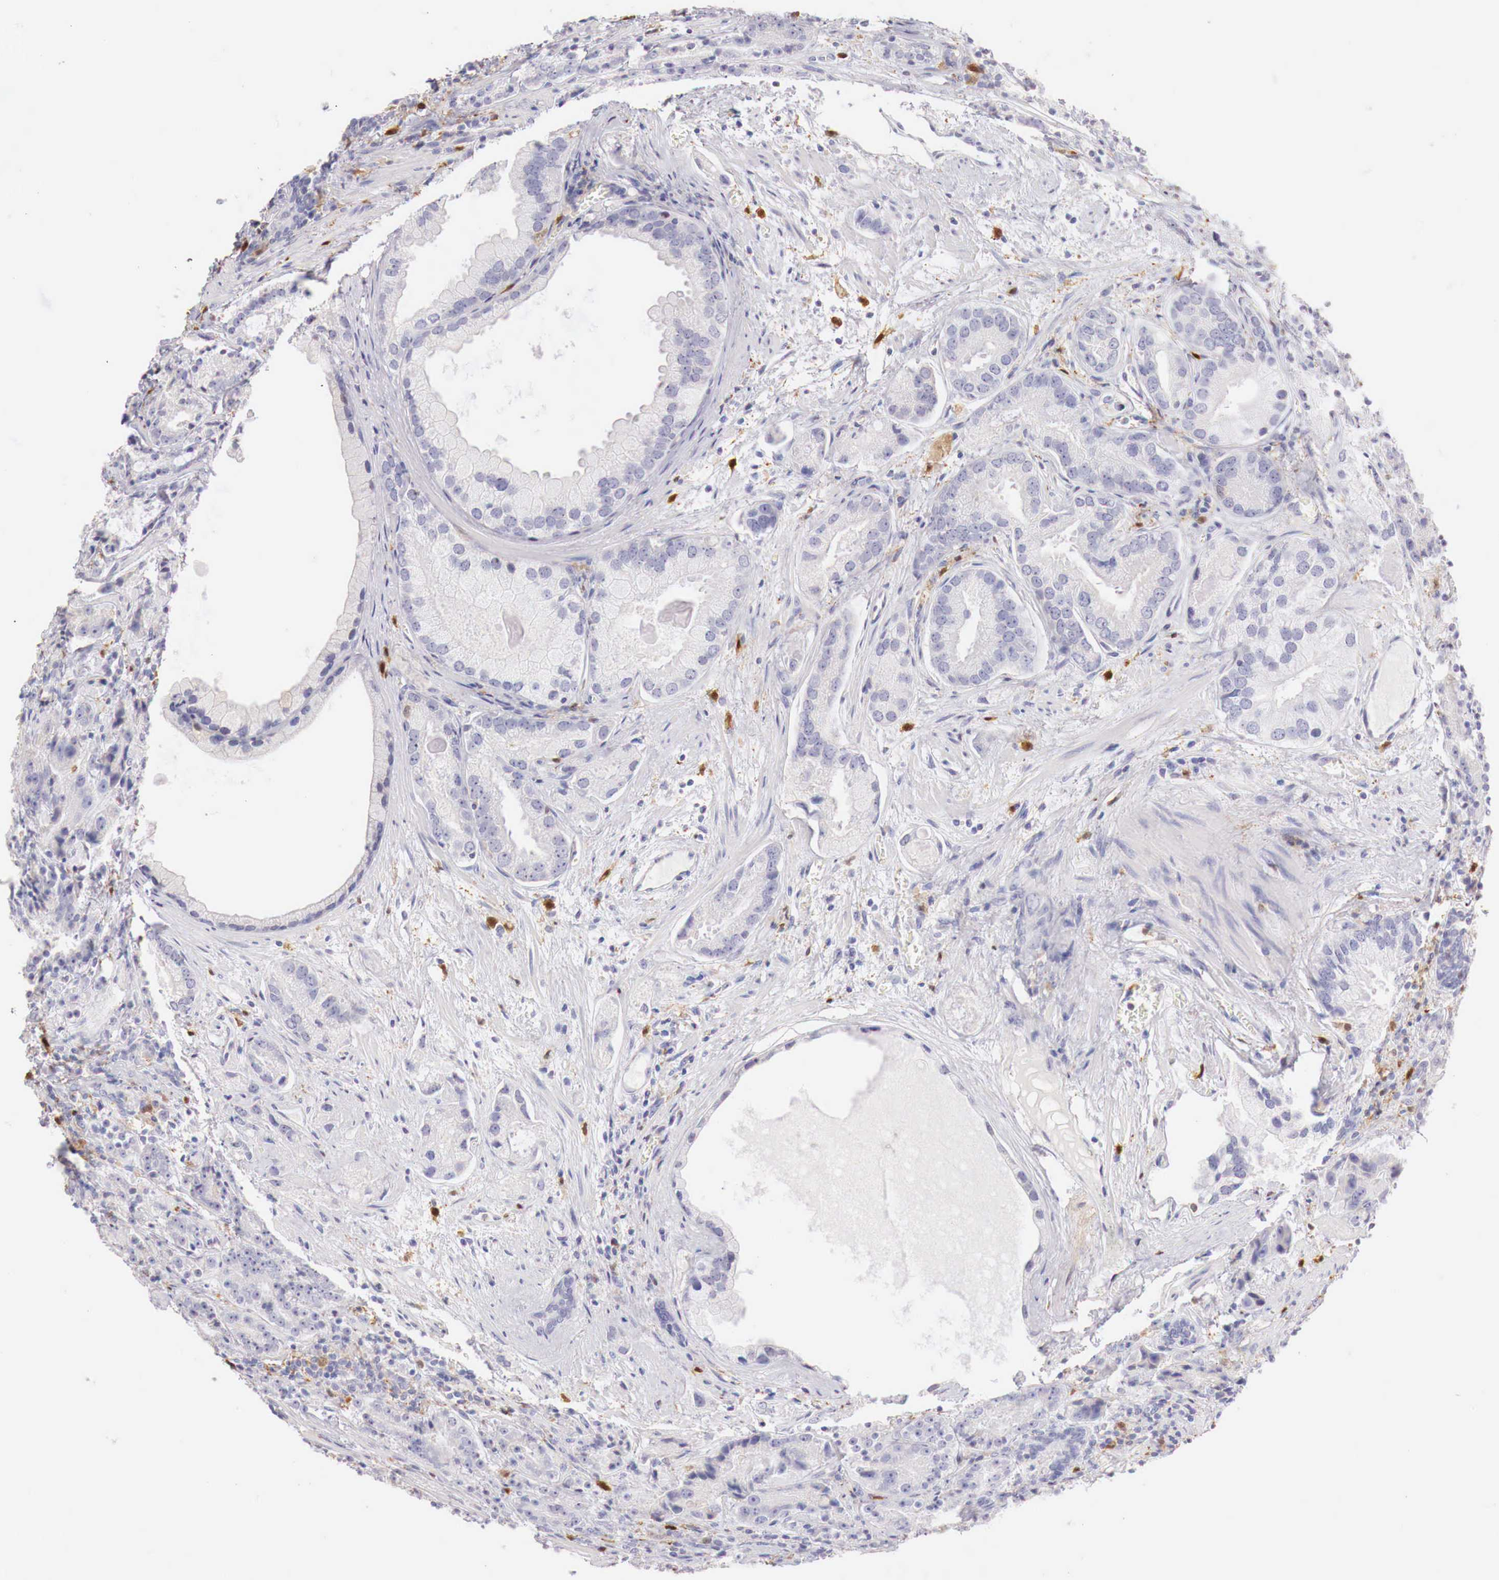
{"staining": {"intensity": "negative", "quantity": "none", "location": "none"}, "tissue": "prostate cancer", "cell_type": "Tumor cells", "image_type": "cancer", "snomed": [{"axis": "morphology", "description": "Adenocarcinoma, Medium grade"}, {"axis": "topography", "description": "Prostate"}], "caption": "IHC image of human prostate adenocarcinoma (medium-grade) stained for a protein (brown), which demonstrates no positivity in tumor cells.", "gene": "RENBP", "patient": {"sex": "male", "age": 70}}